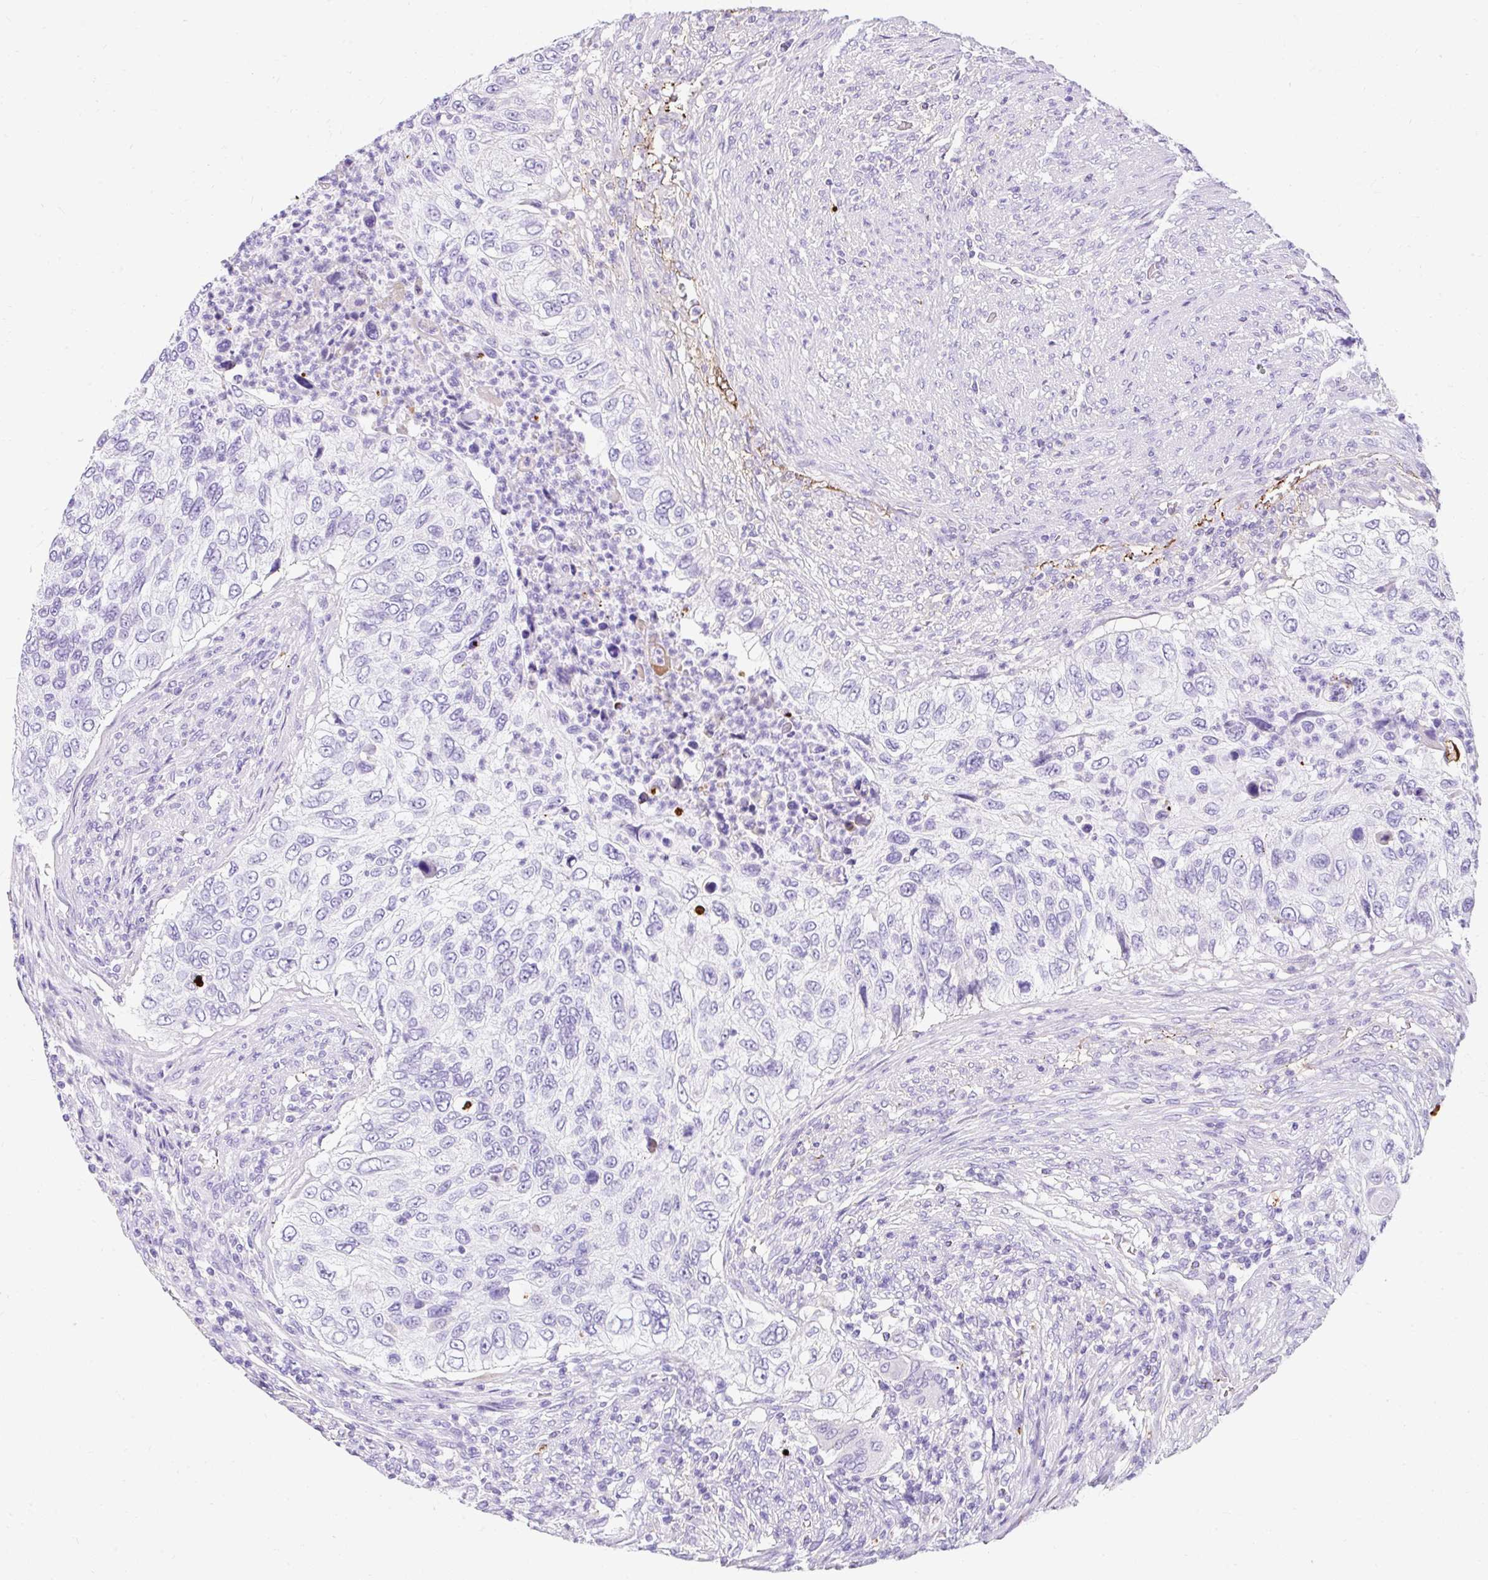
{"staining": {"intensity": "negative", "quantity": "none", "location": "none"}, "tissue": "urothelial cancer", "cell_type": "Tumor cells", "image_type": "cancer", "snomed": [{"axis": "morphology", "description": "Urothelial carcinoma, High grade"}, {"axis": "topography", "description": "Urinary bladder"}], "caption": "This is an IHC micrograph of human urothelial carcinoma (high-grade). There is no positivity in tumor cells.", "gene": "APOC4-APOC2", "patient": {"sex": "female", "age": 60}}